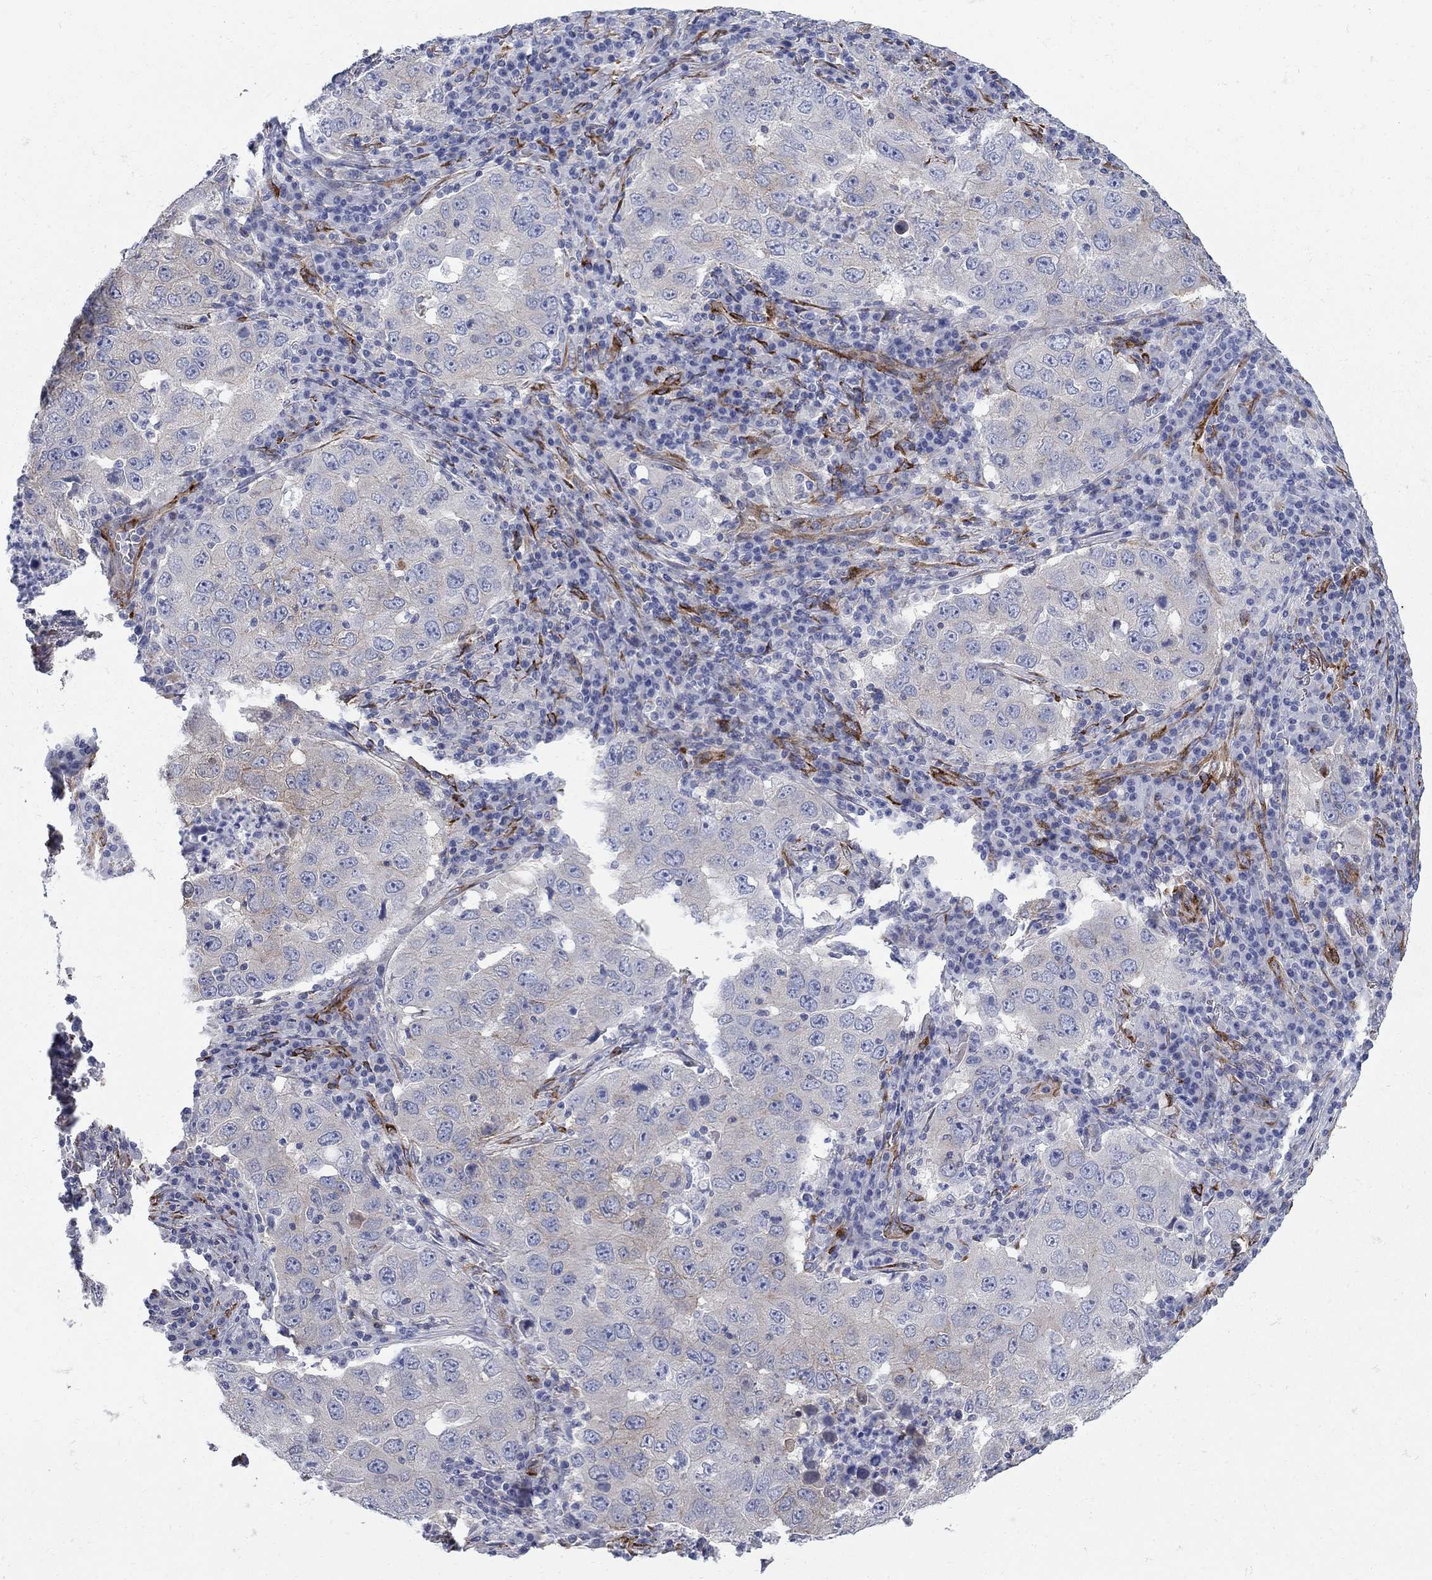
{"staining": {"intensity": "negative", "quantity": "none", "location": "none"}, "tissue": "lung cancer", "cell_type": "Tumor cells", "image_type": "cancer", "snomed": [{"axis": "morphology", "description": "Adenocarcinoma, NOS"}, {"axis": "topography", "description": "Lung"}], "caption": "An image of lung cancer (adenocarcinoma) stained for a protein displays no brown staining in tumor cells. (DAB (3,3'-diaminobenzidine) IHC with hematoxylin counter stain).", "gene": "SEPTIN8", "patient": {"sex": "male", "age": 73}}